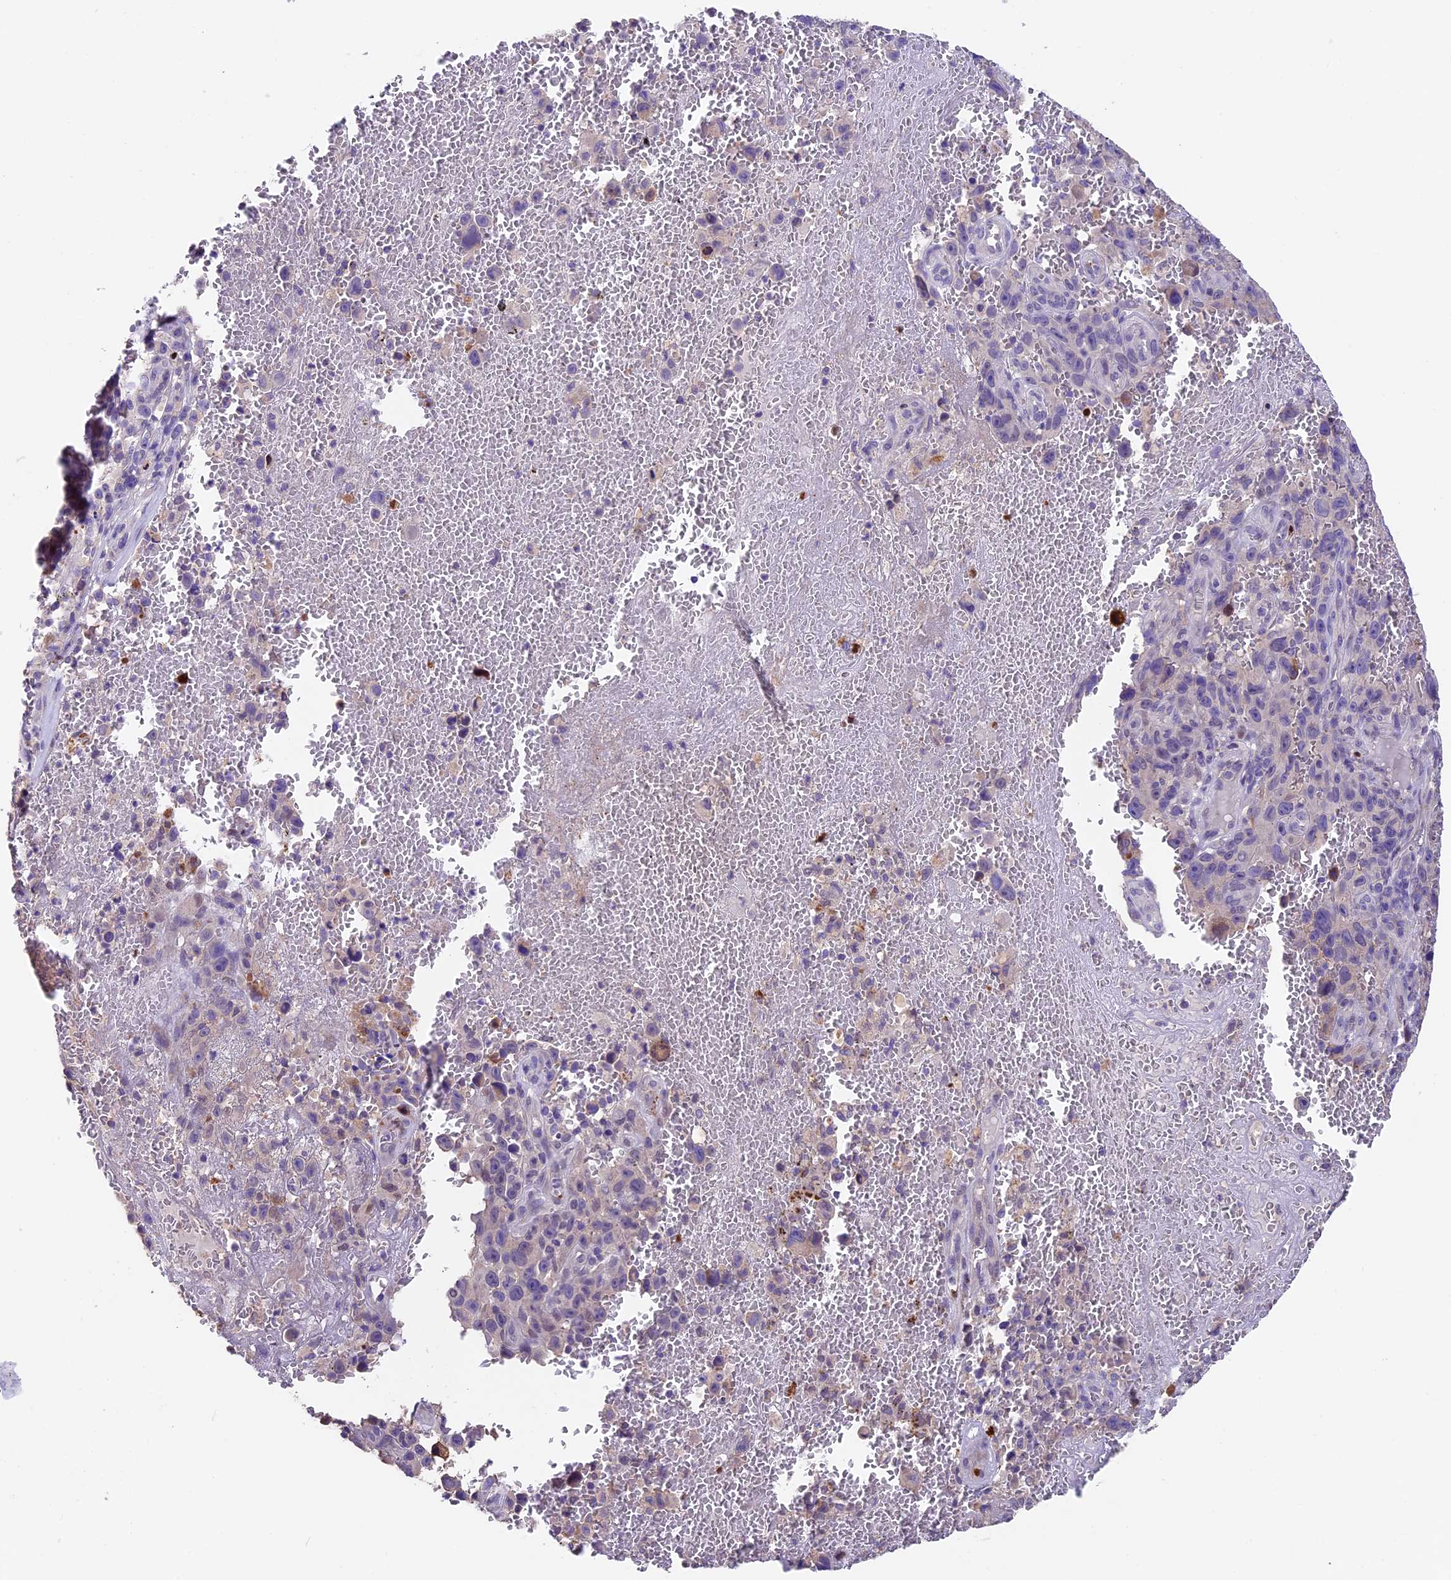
{"staining": {"intensity": "negative", "quantity": "none", "location": "none"}, "tissue": "melanoma", "cell_type": "Tumor cells", "image_type": "cancer", "snomed": [{"axis": "morphology", "description": "Malignant melanoma, NOS"}, {"axis": "topography", "description": "Skin"}], "caption": "Immunohistochemistry of malignant melanoma displays no staining in tumor cells.", "gene": "SBNO2", "patient": {"sex": "female", "age": 82}}